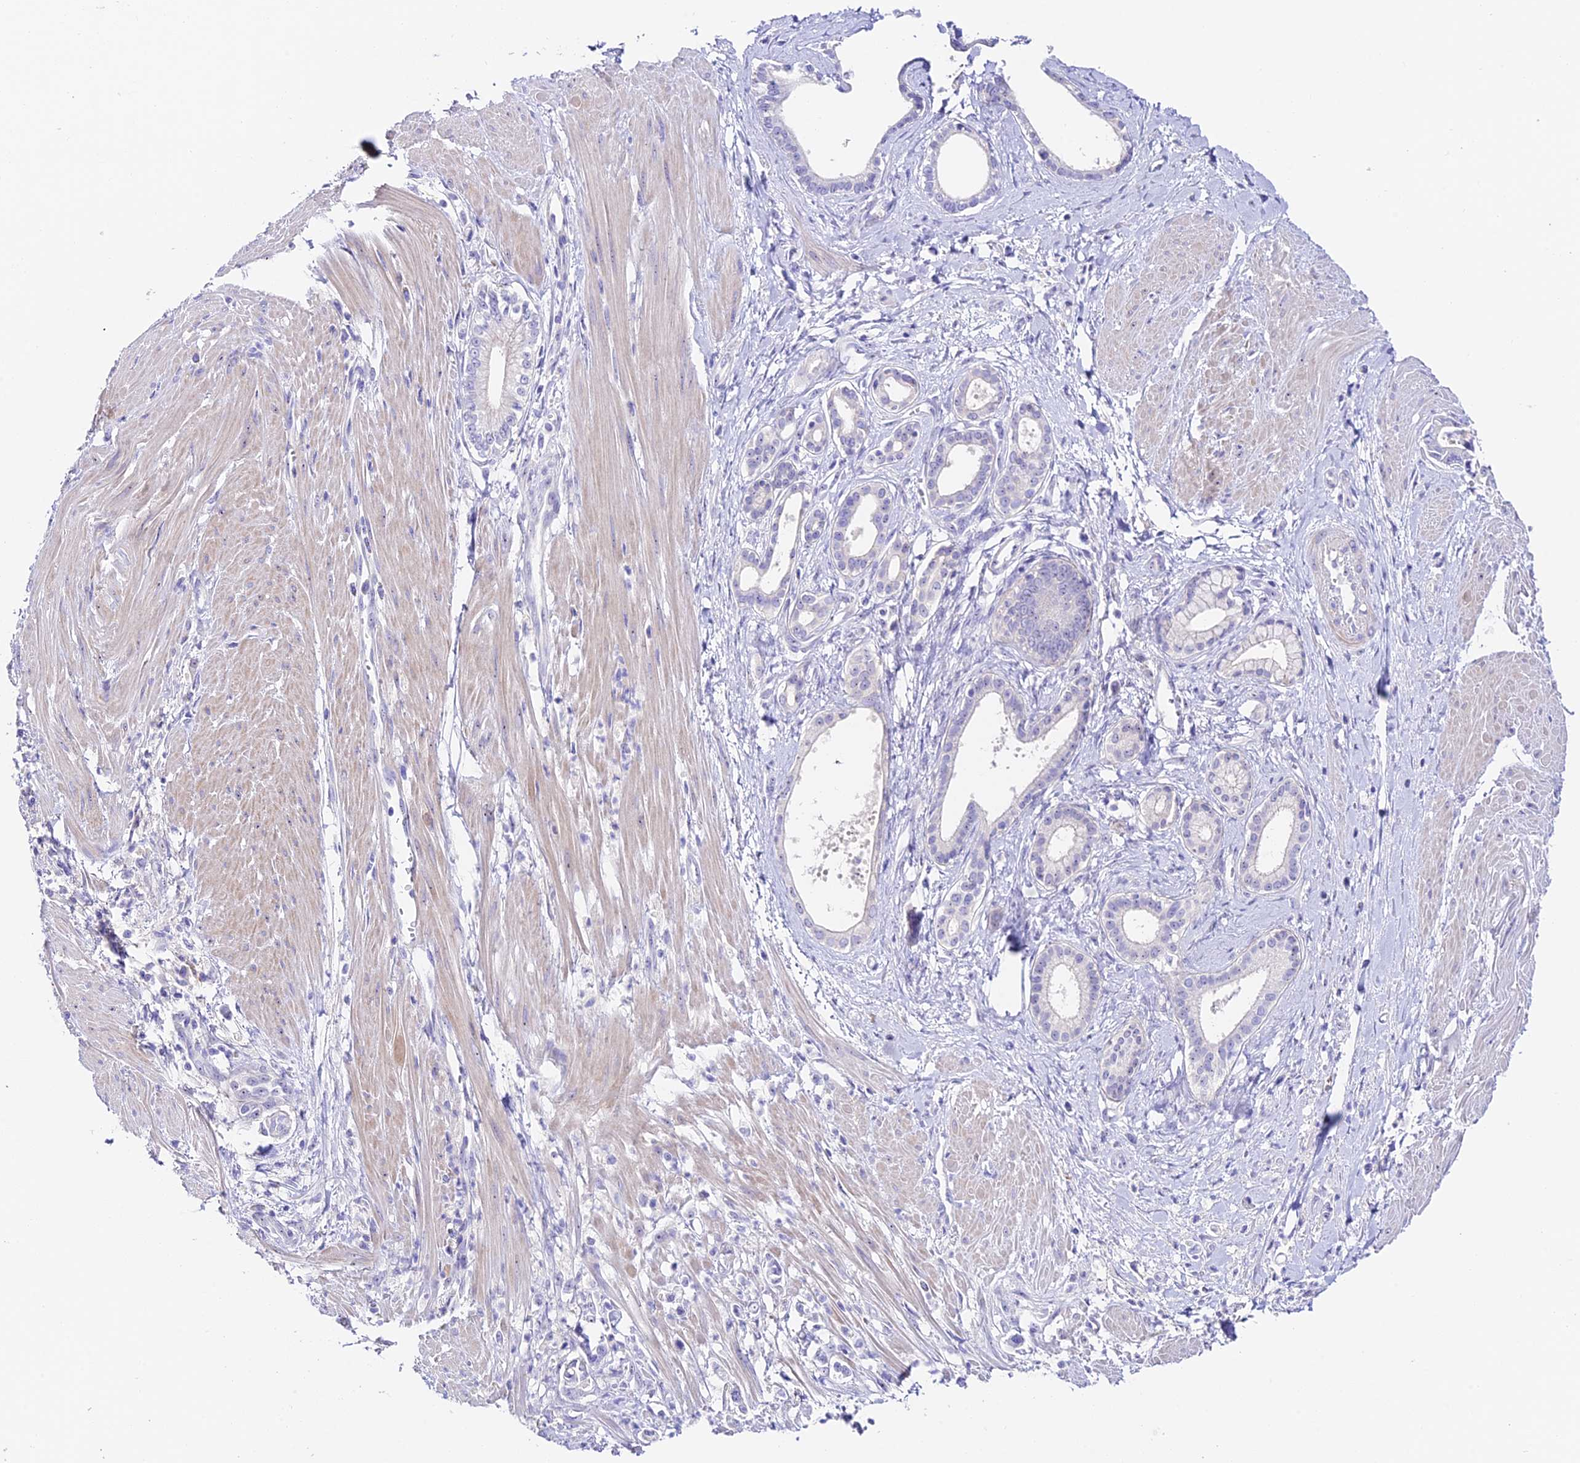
{"staining": {"intensity": "negative", "quantity": "none", "location": "none"}, "tissue": "pancreatic cancer", "cell_type": "Tumor cells", "image_type": "cancer", "snomed": [{"axis": "morphology", "description": "Adenocarcinoma, NOS"}, {"axis": "topography", "description": "Pancreas"}], "caption": "The image reveals no staining of tumor cells in pancreatic cancer.", "gene": "DUSP29", "patient": {"sex": "male", "age": 78}}